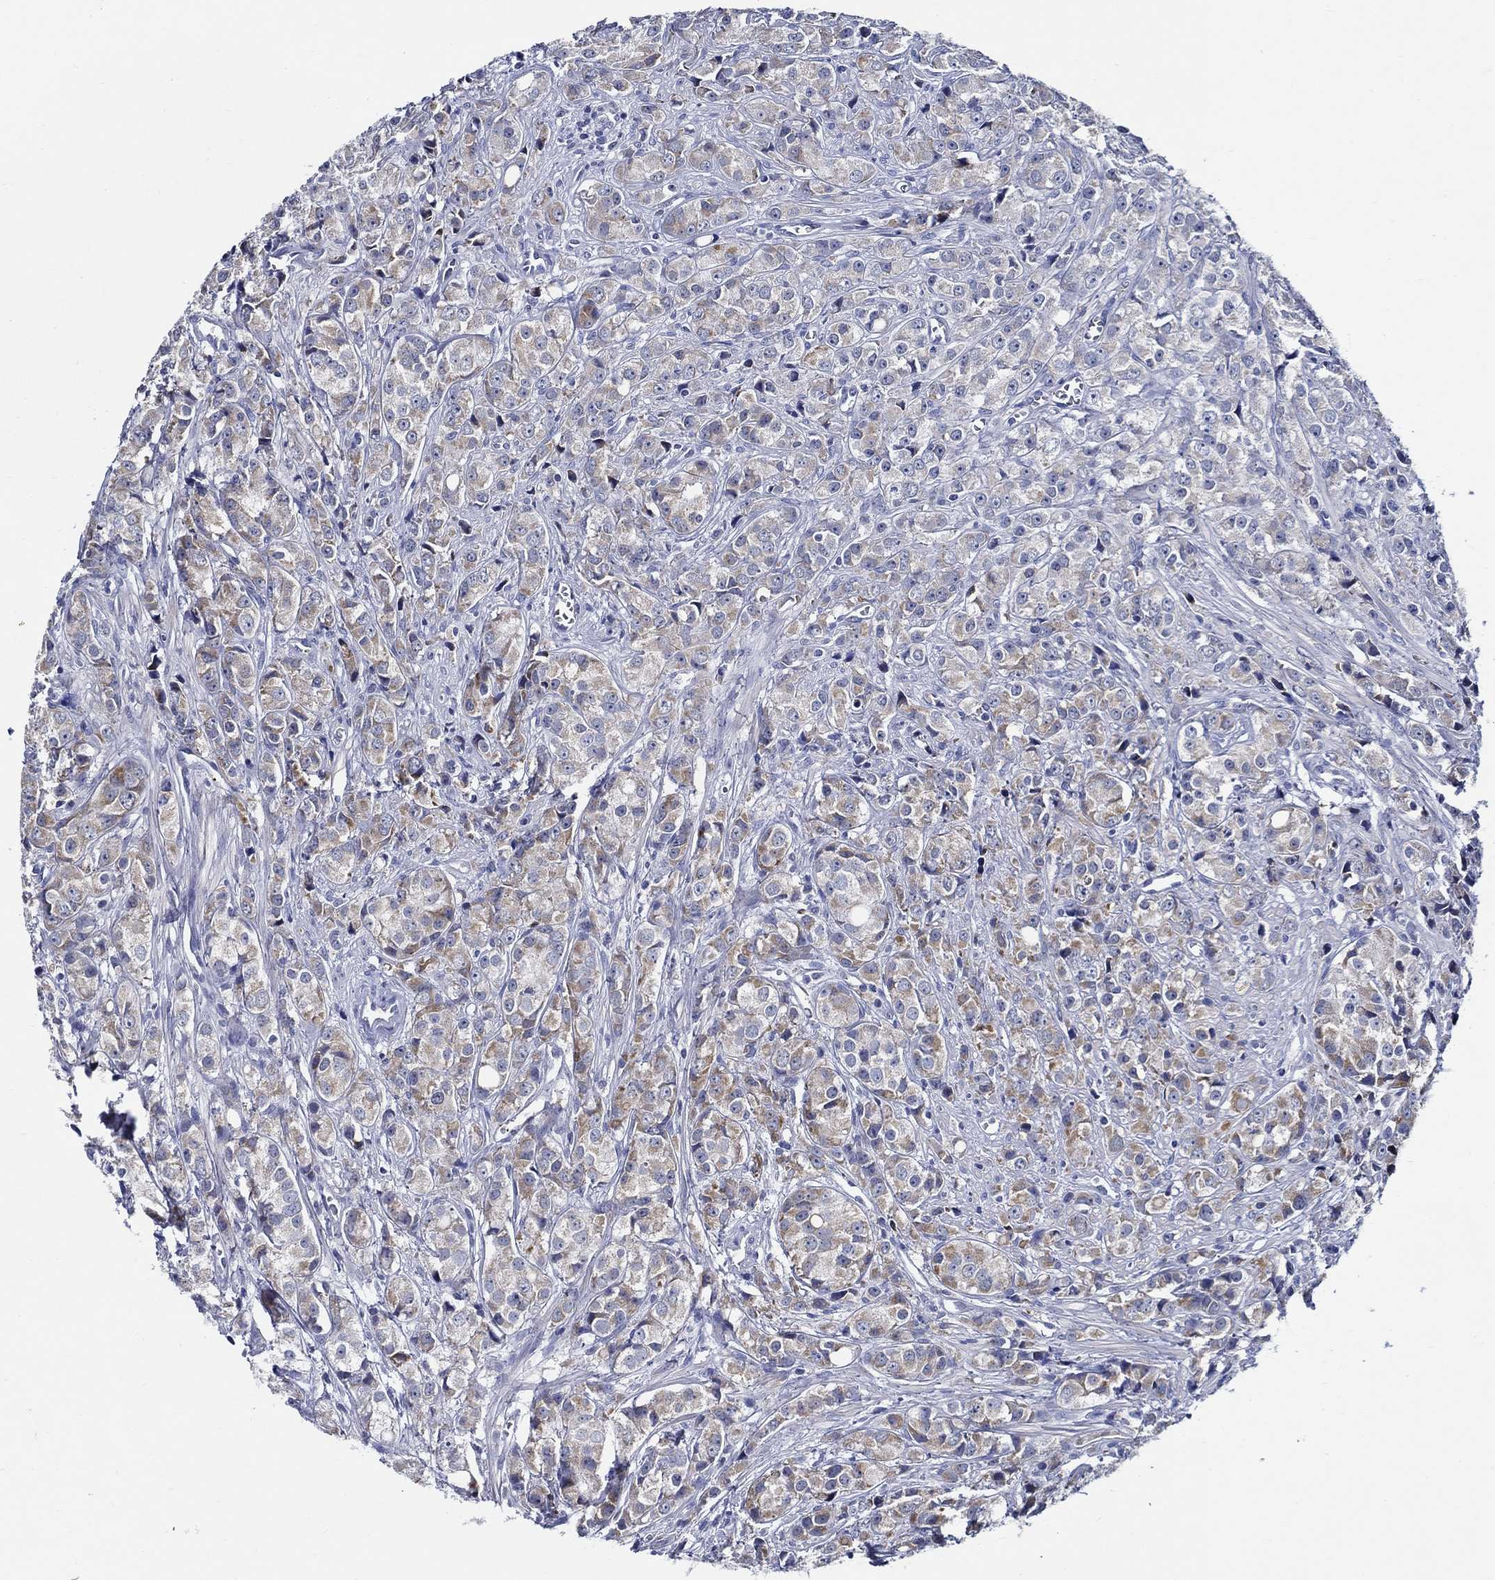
{"staining": {"intensity": "moderate", "quantity": "25%-75%", "location": "cytoplasmic/membranous"}, "tissue": "prostate cancer", "cell_type": "Tumor cells", "image_type": "cancer", "snomed": [{"axis": "morphology", "description": "Adenocarcinoma, Medium grade"}, {"axis": "topography", "description": "Prostate"}], "caption": "Tumor cells show moderate cytoplasmic/membranous expression in approximately 25%-75% of cells in prostate adenocarcinoma (medium-grade).", "gene": "ALOX12", "patient": {"sex": "male", "age": 74}}